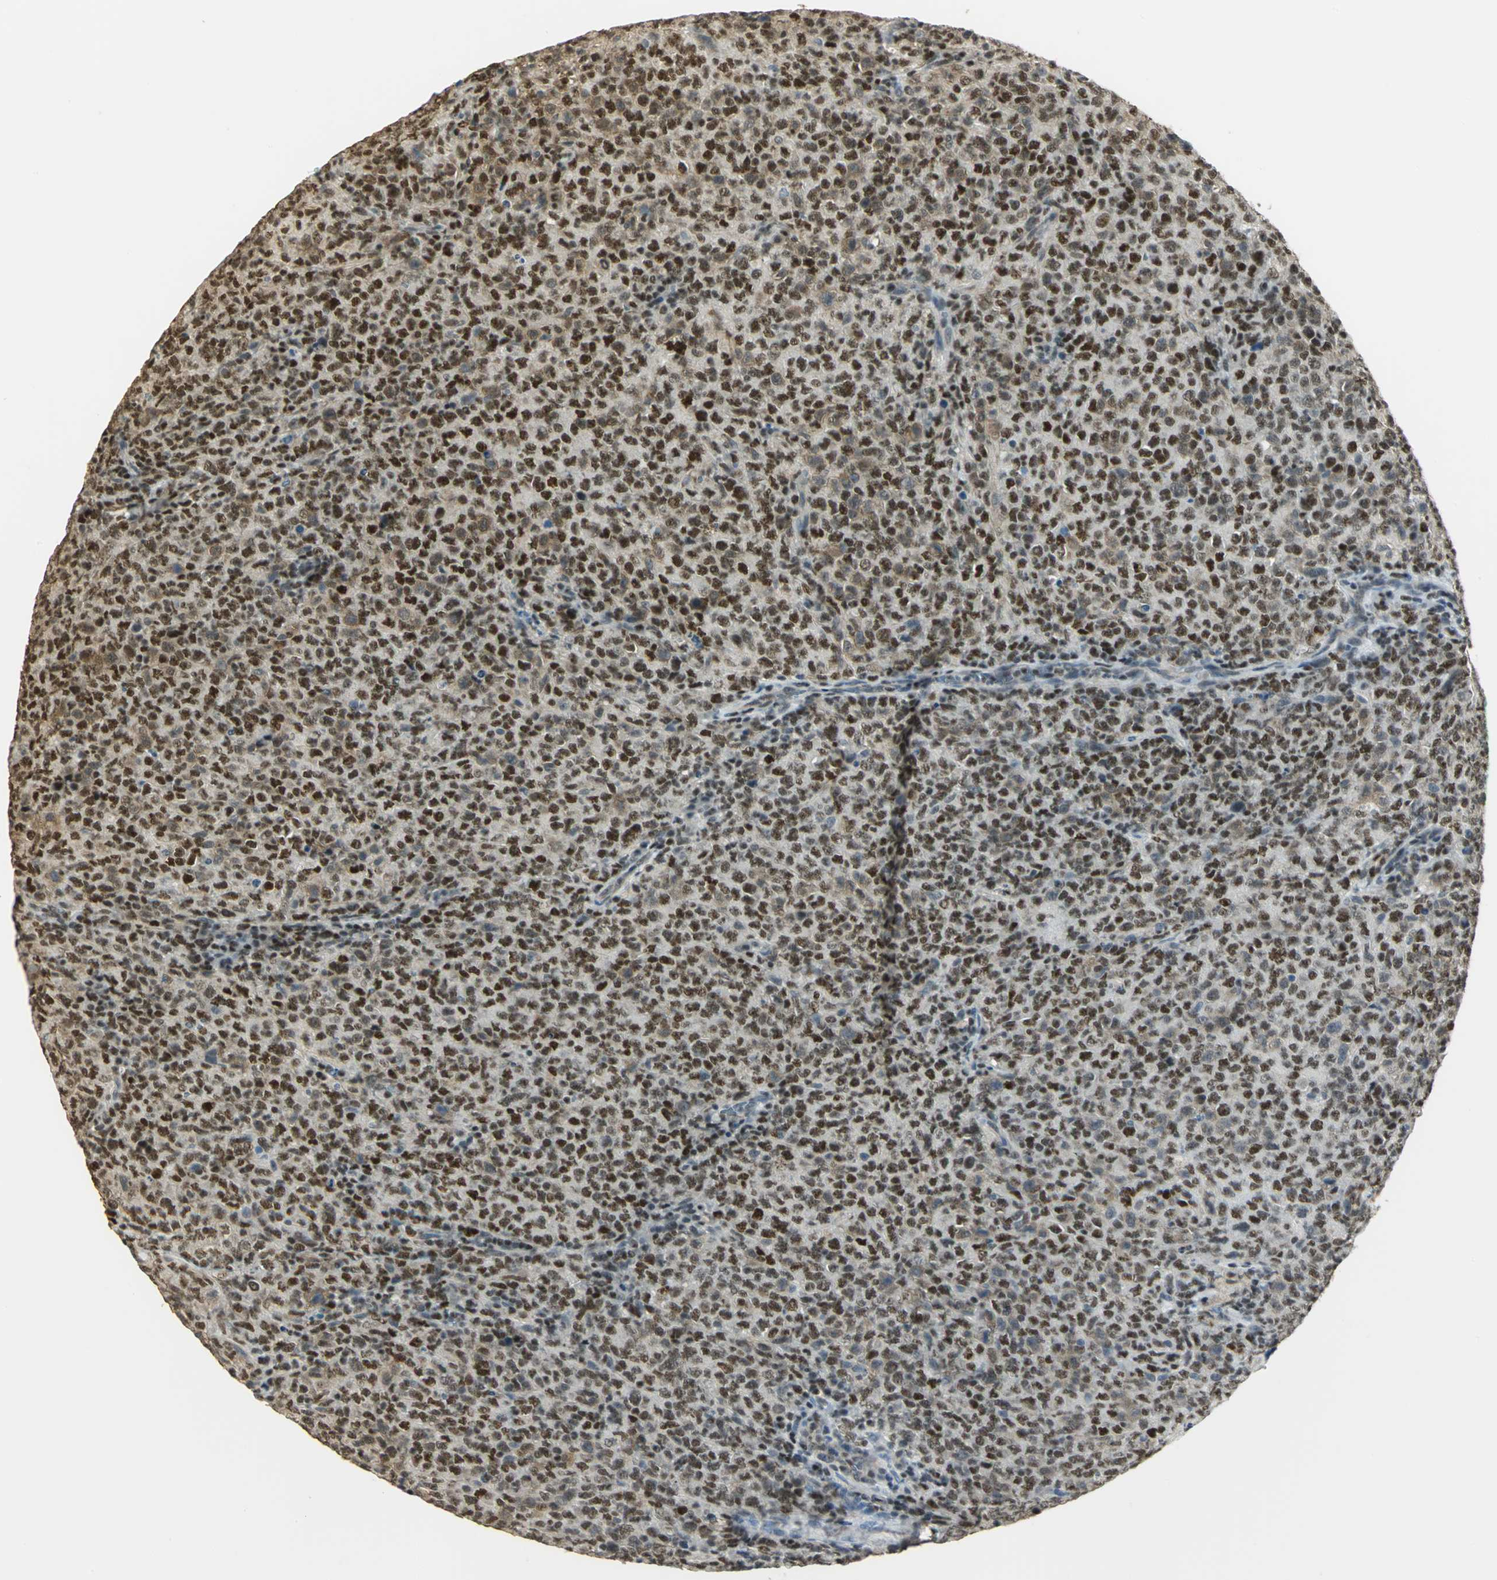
{"staining": {"intensity": "strong", "quantity": ">75%", "location": "nuclear"}, "tissue": "lymphoma", "cell_type": "Tumor cells", "image_type": "cancer", "snomed": [{"axis": "morphology", "description": "Malignant lymphoma, non-Hodgkin's type, High grade"}, {"axis": "topography", "description": "Tonsil"}], "caption": "Protein staining of malignant lymphoma, non-Hodgkin's type (high-grade) tissue reveals strong nuclear positivity in approximately >75% of tumor cells.", "gene": "ELF1", "patient": {"sex": "female", "age": 36}}